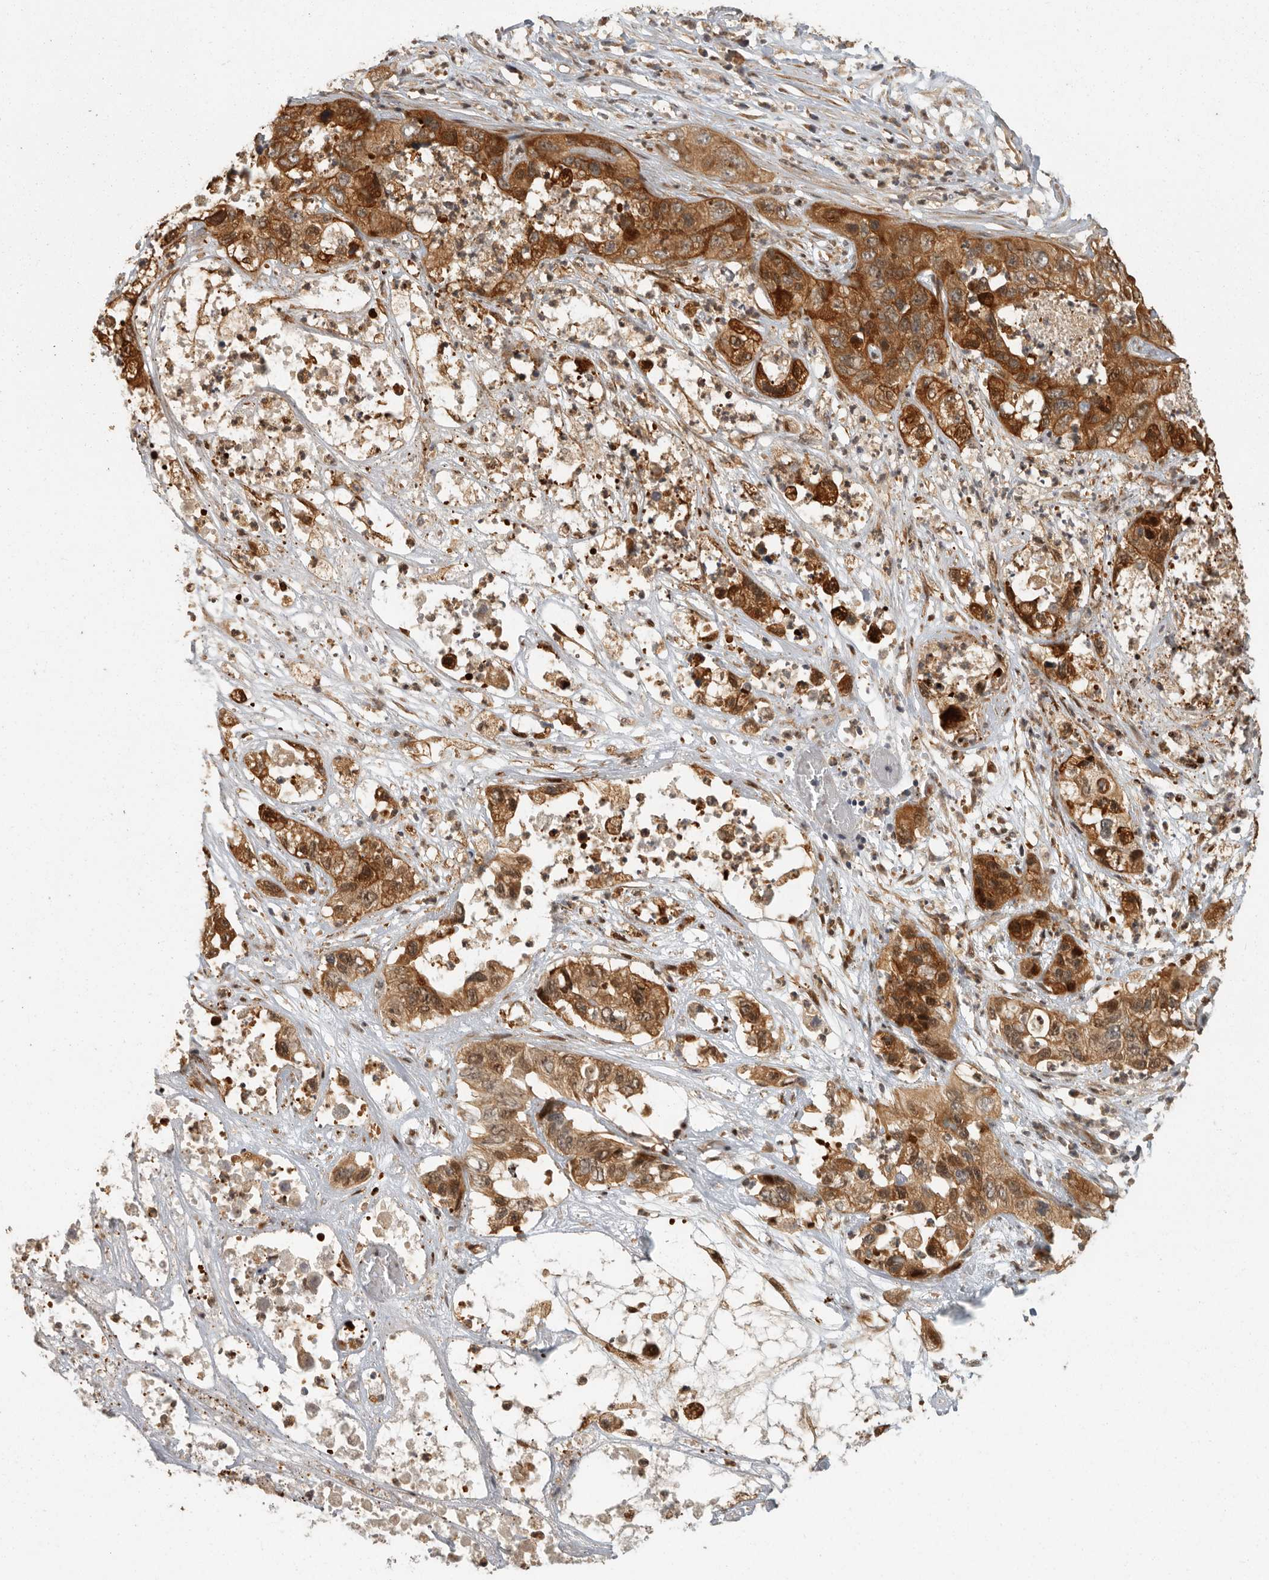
{"staining": {"intensity": "moderate", "quantity": ">75%", "location": "cytoplasmic/membranous,nuclear"}, "tissue": "pancreatic cancer", "cell_type": "Tumor cells", "image_type": "cancer", "snomed": [{"axis": "morphology", "description": "Adenocarcinoma, NOS"}, {"axis": "topography", "description": "Pancreas"}], "caption": "Pancreatic cancer stained with a protein marker demonstrates moderate staining in tumor cells.", "gene": "SWT1", "patient": {"sex": "female", "age": 78}}